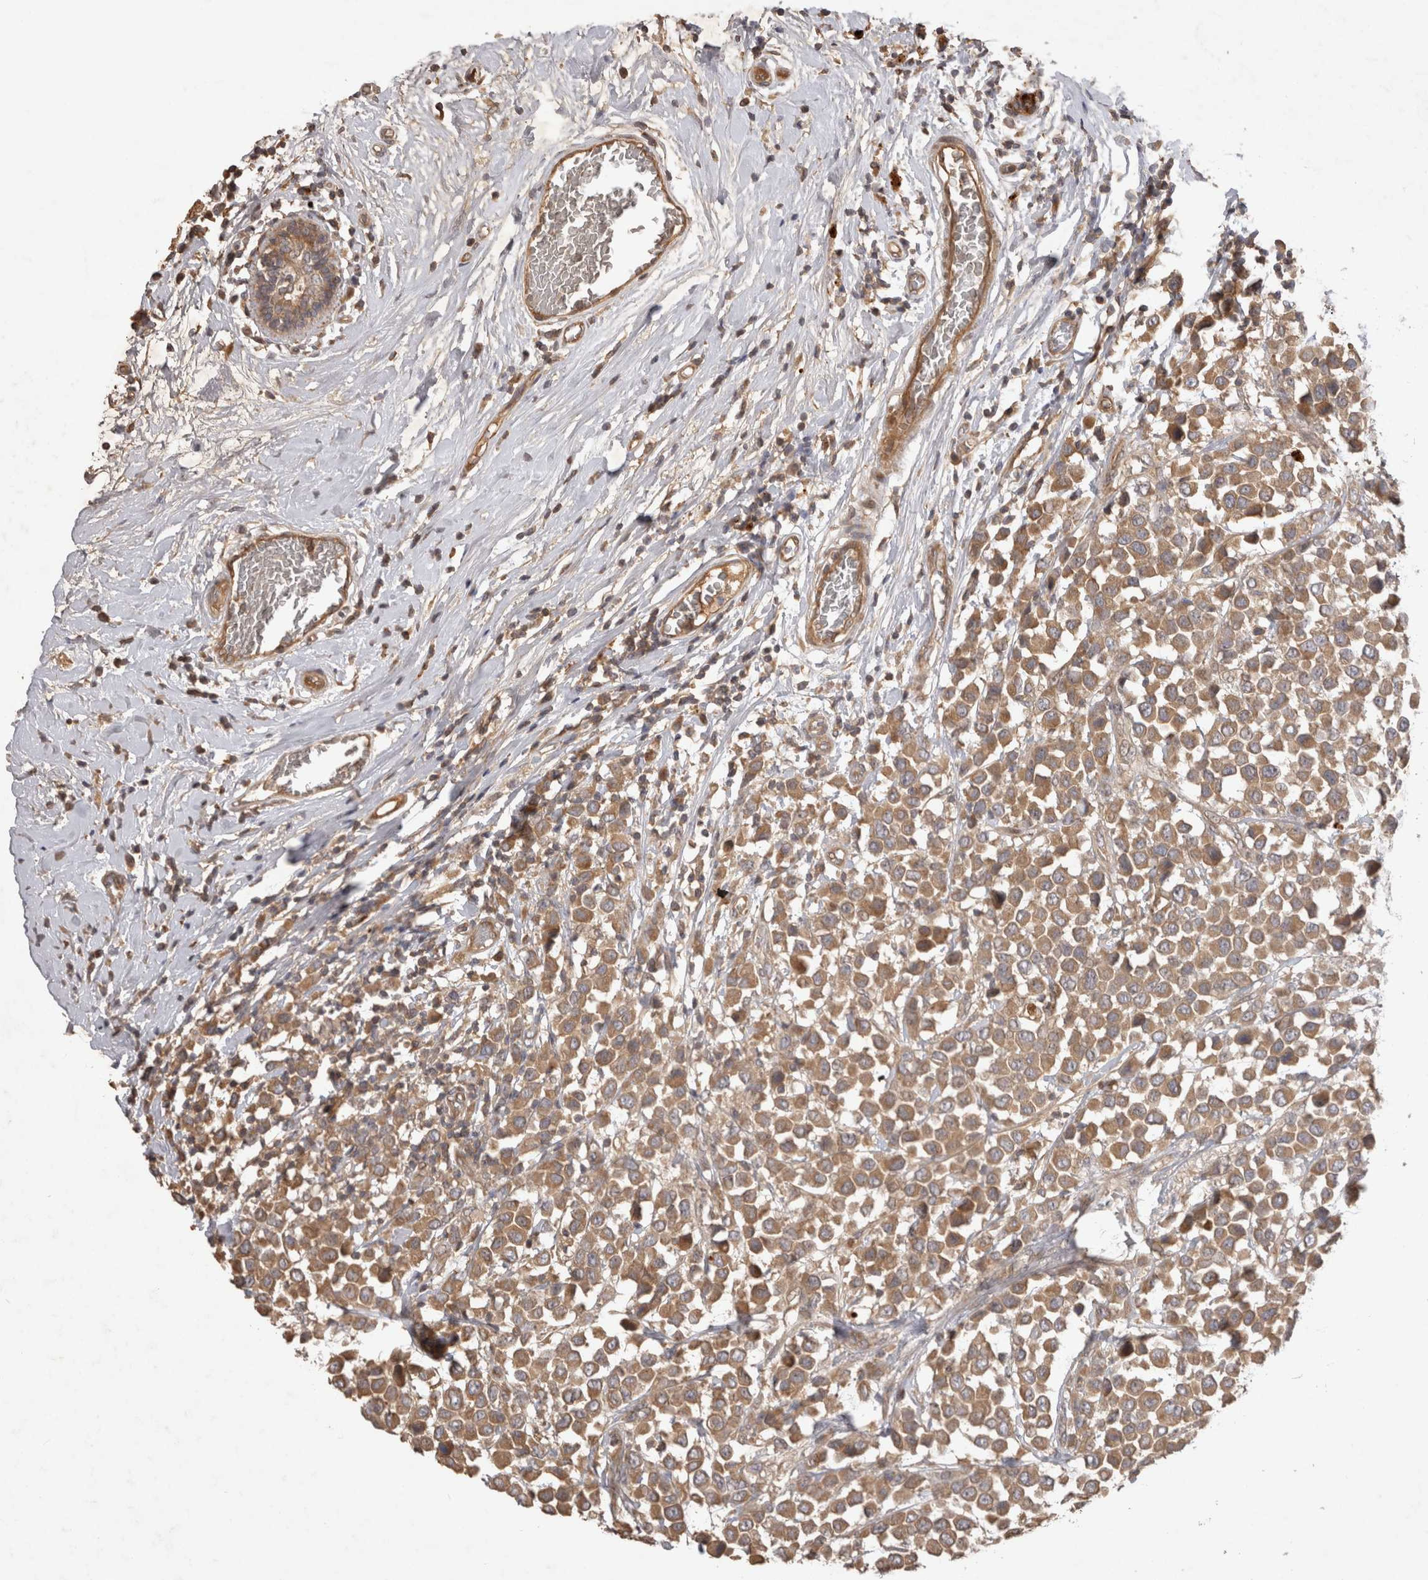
{"staining": {"intensity": "moderate", "quantity": ">75%", "location": "cytoplasmic/membranous"}, "tissue": "breast cancer", "cell_type": "Tumor cells", "image_type": "cancer", "snomed": [{"axis": "morphology", "description": "Duct carcinoma"}, {"axis": "topography", "description": "Breast"}], "caption": "Human infiltrating ductal carcinoma (breast) stained with a protein marker reveals moderate staining in tumor cells.", "gene": "PPP1R42", "patient": {"sex": "female", "age": 61}}